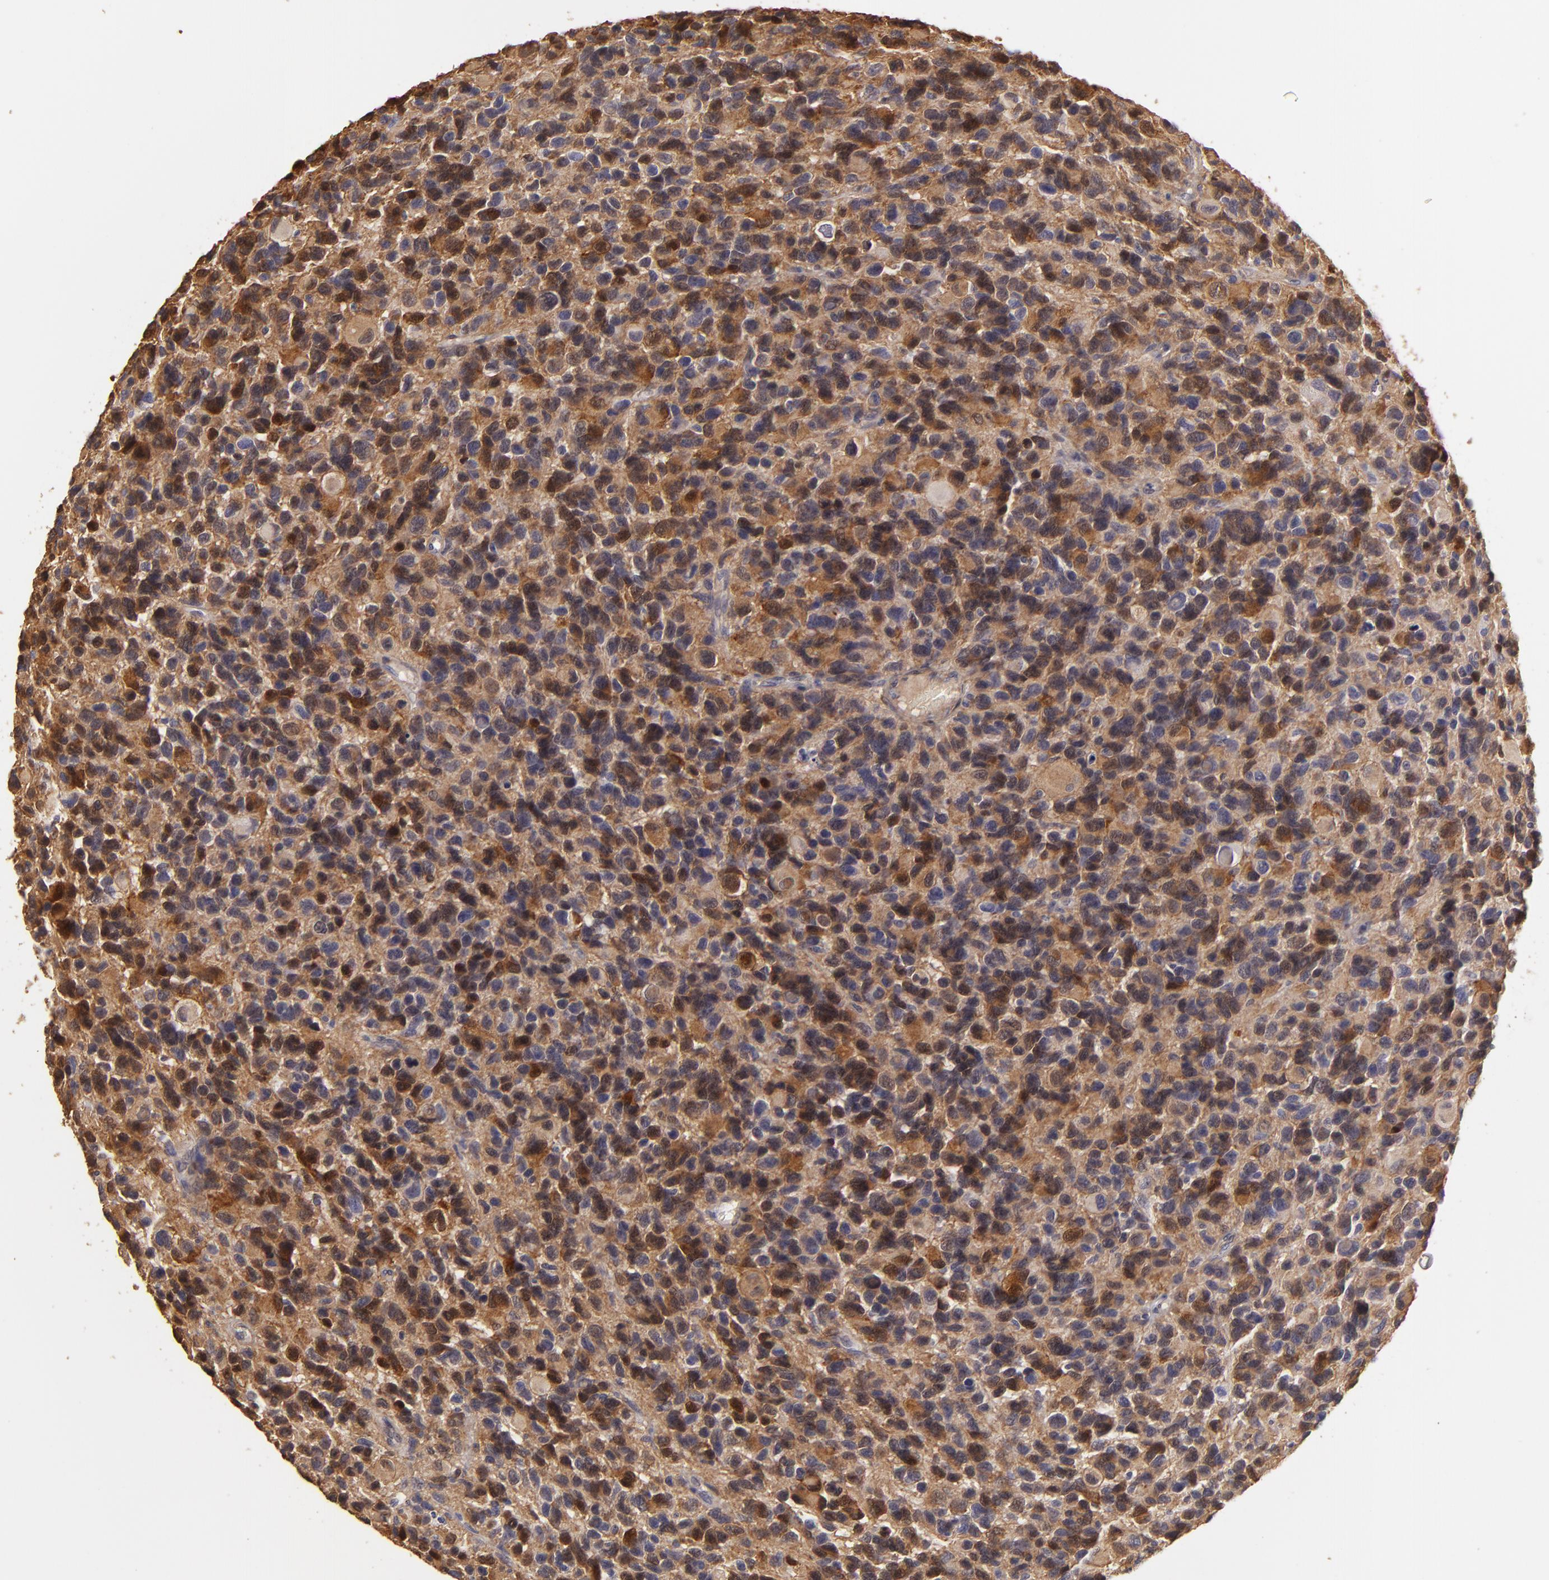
{"staining": {"intensity": "moderate", "quantity": "<25%", "location": "cytoplasmic/membranous"}, "tissue": "glioma", "cell_type": "Tumor cells", "image_type": "cancer", "snomed": [{"axis": "morphology", "description": "Glioma, malignant, High grade"}, {"axis": "topography", "description": "Brain"}], "caption": "DAB immunohistochemical staining of high-grade glioma (malignant) shows moderate cytoplasmic/membranous protein expression in about <25% of tumor cells.", "gene": "HSPB6", "patient": {"sex": "male", "age": 77}}